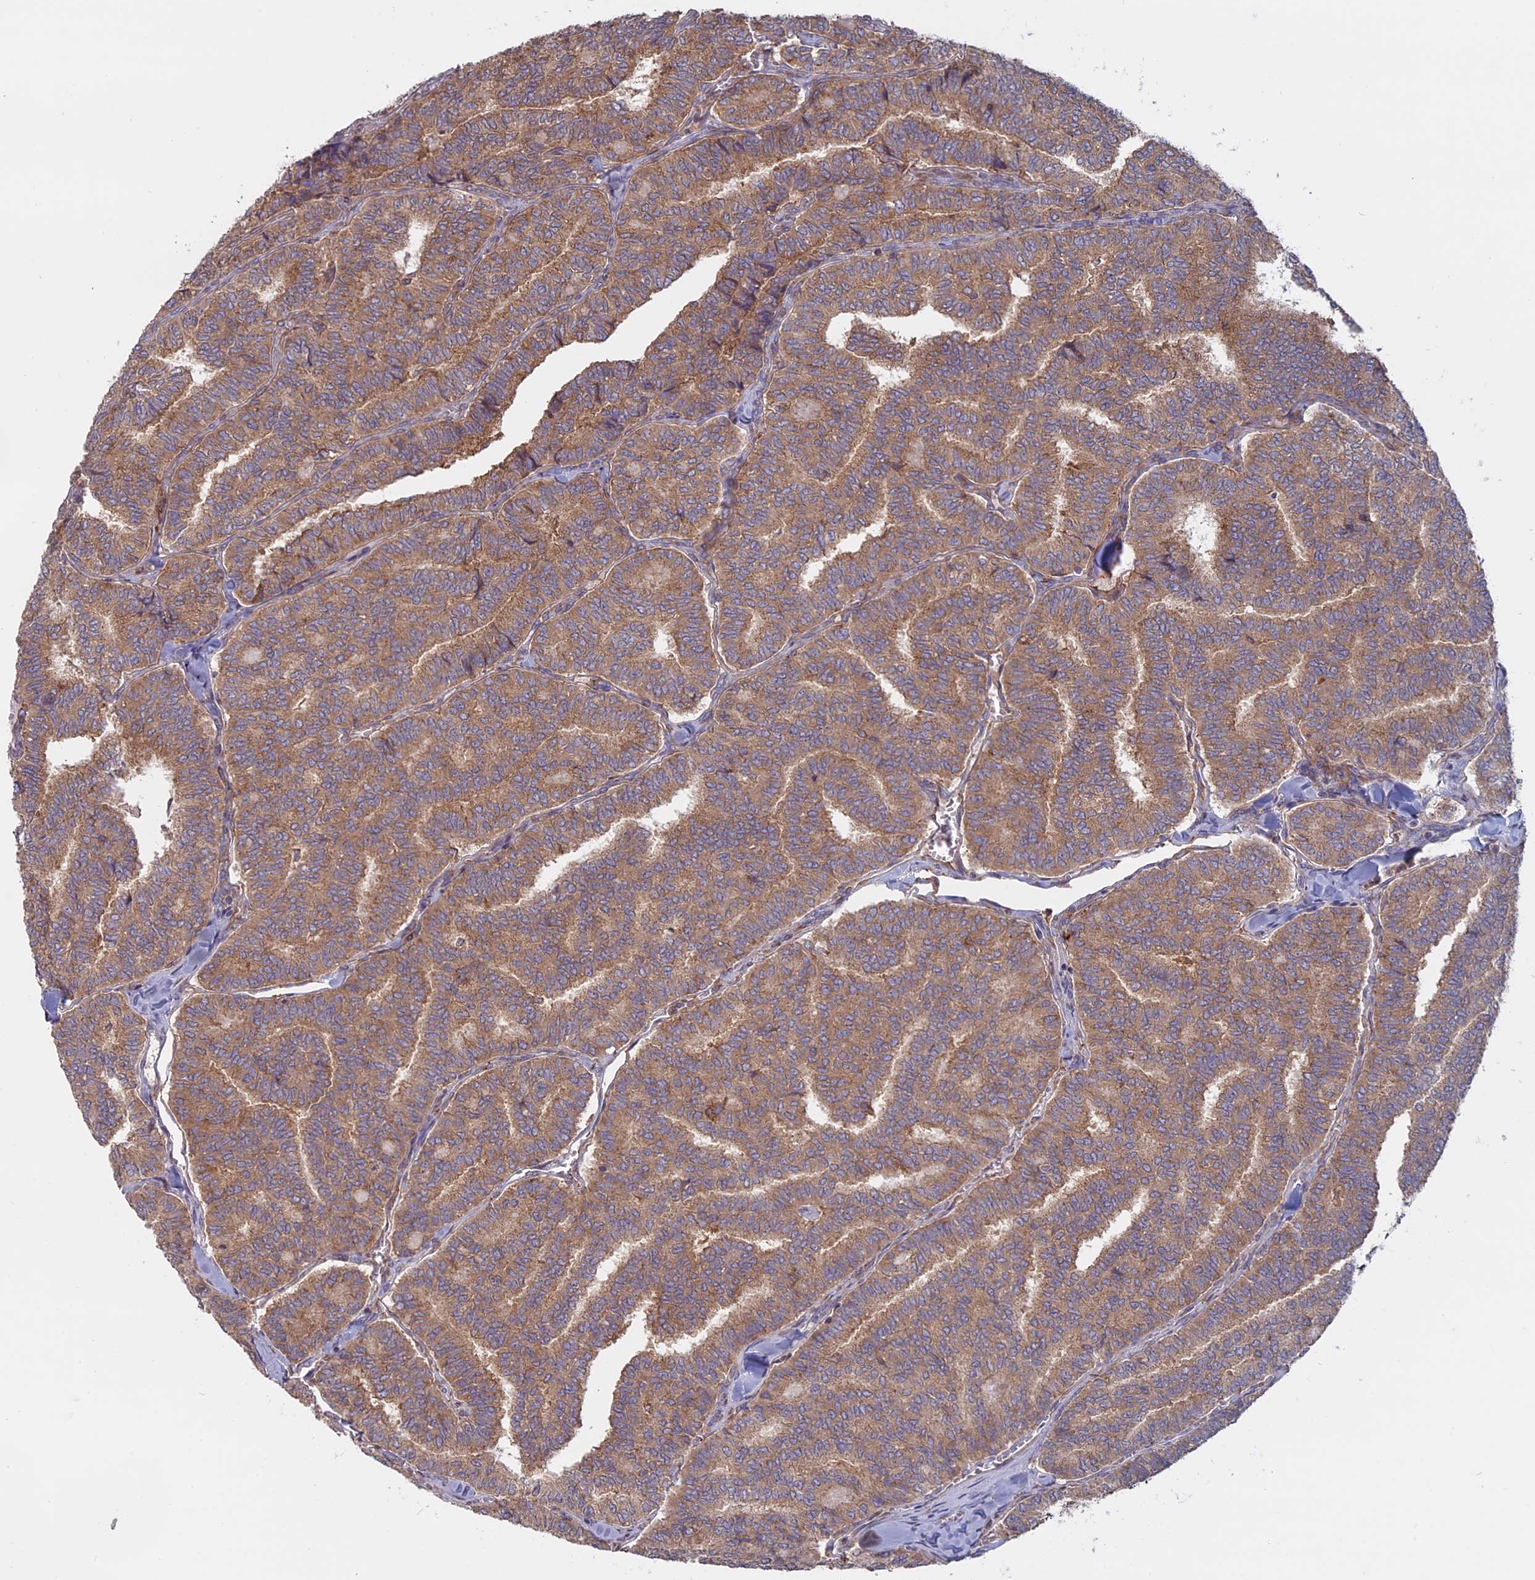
{"staining": {"intensity": "moderate", "quantity": ">75%", "location": "cytoplasmic/membranous"}, "tissue": "thyroid cancer", "cell_type": "Tumor cells", "image_type": "cancer", "snomed": [{"axis": "morphology", "description": "Papillary adenocarcinoma, NOS"}, {"axis": "topography", "description": "Thyroid gland"}], "caption": "Protein staining exhibits moderate cytoplasmic/membranous expression in approximately >75% of tumor cells in thyroid cancer.", "gene": "TMEM208", "patient": {"sex": "female", "age": 35}}